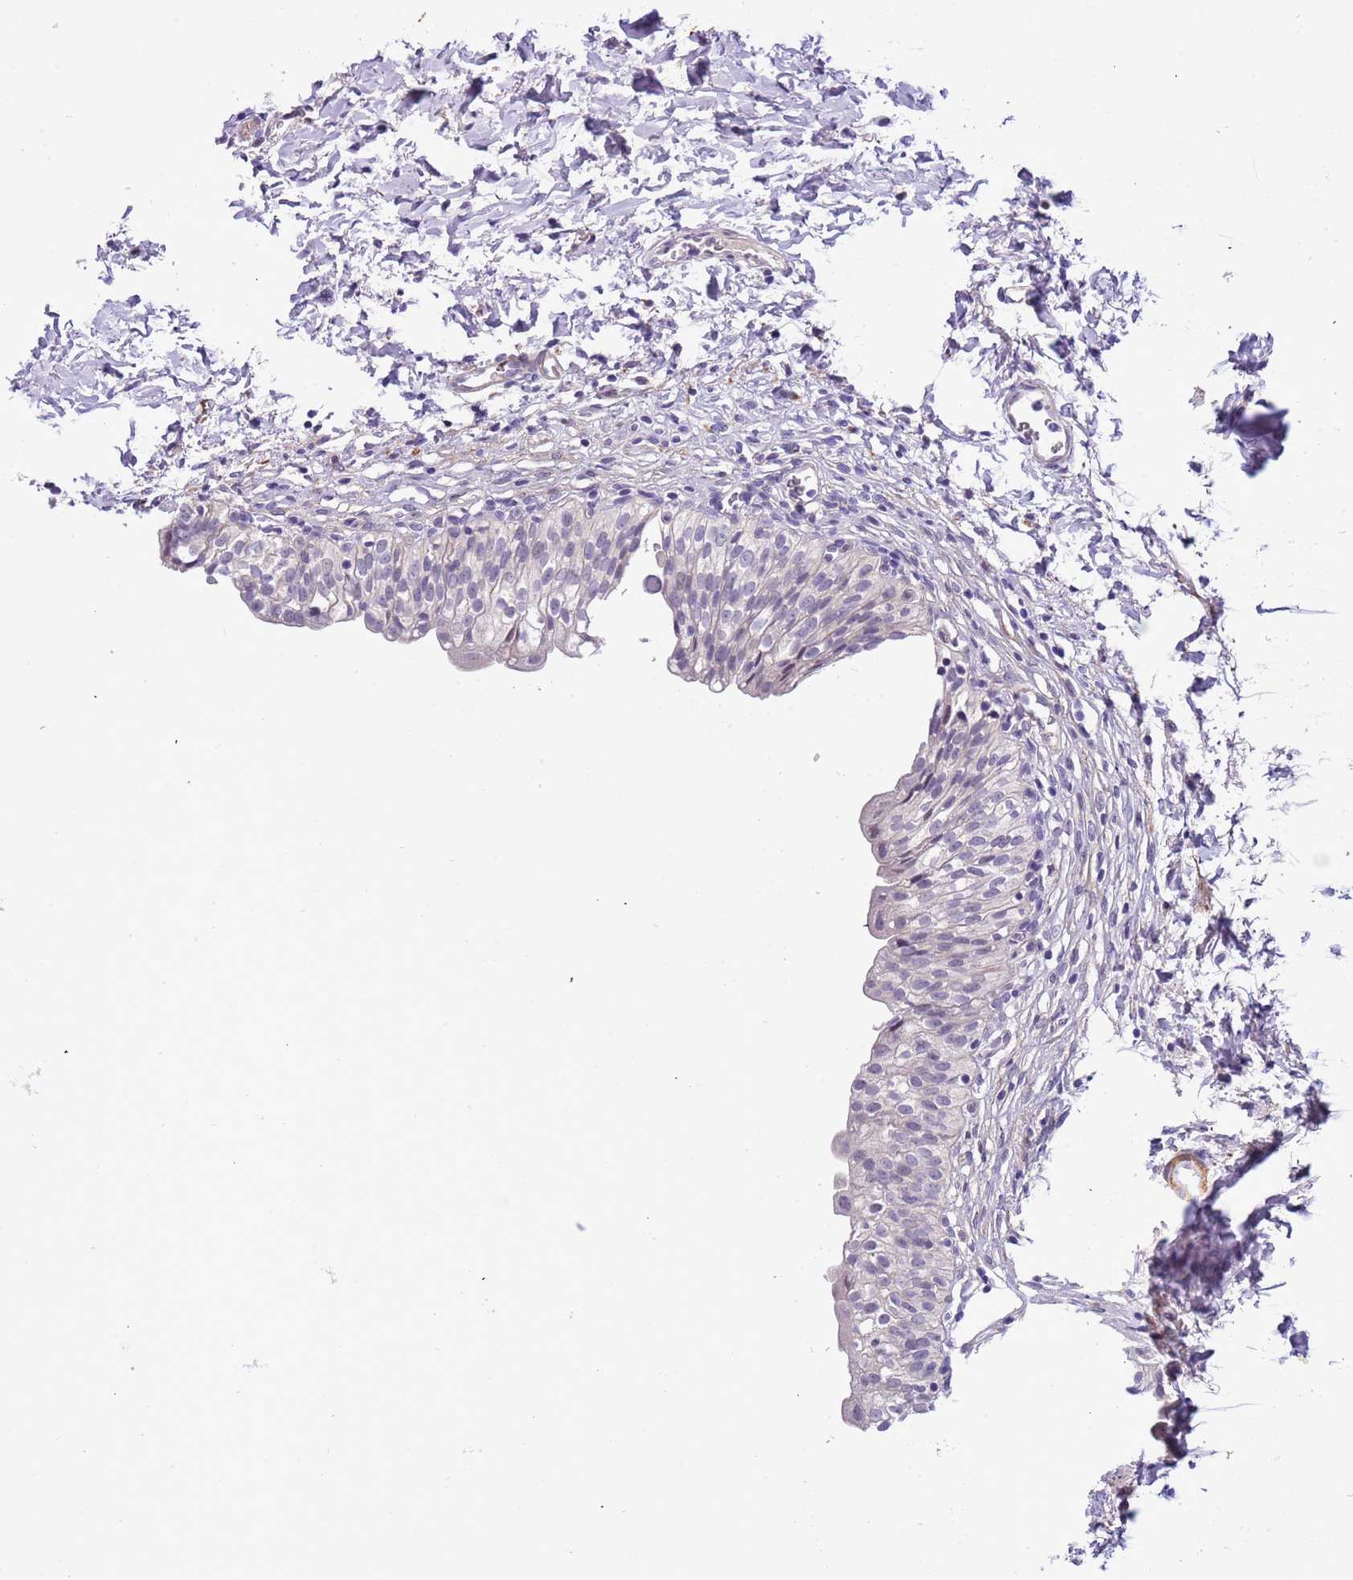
{"staining": {"intensity": "negative", "quantity": "none", "location": "none"}, "tissue": "urinary bladder", "cell_type": "Urothelial cells", "image_type": "normal", "snomed": [{"axis": "morphology", "description": "Normal tissue, NOS"}, {"axis": "topography", "description": "Urinary bladder"}], "caption": "High power microscopy photomicrograph of an immunohistochemistry image of unremarkable urinary bladder, revealing no significant staining in urothelial cells. Nuclei are stained in blue.", "gene": "PLEKHH1", "patient": {"sex": "male", "age": 55}}